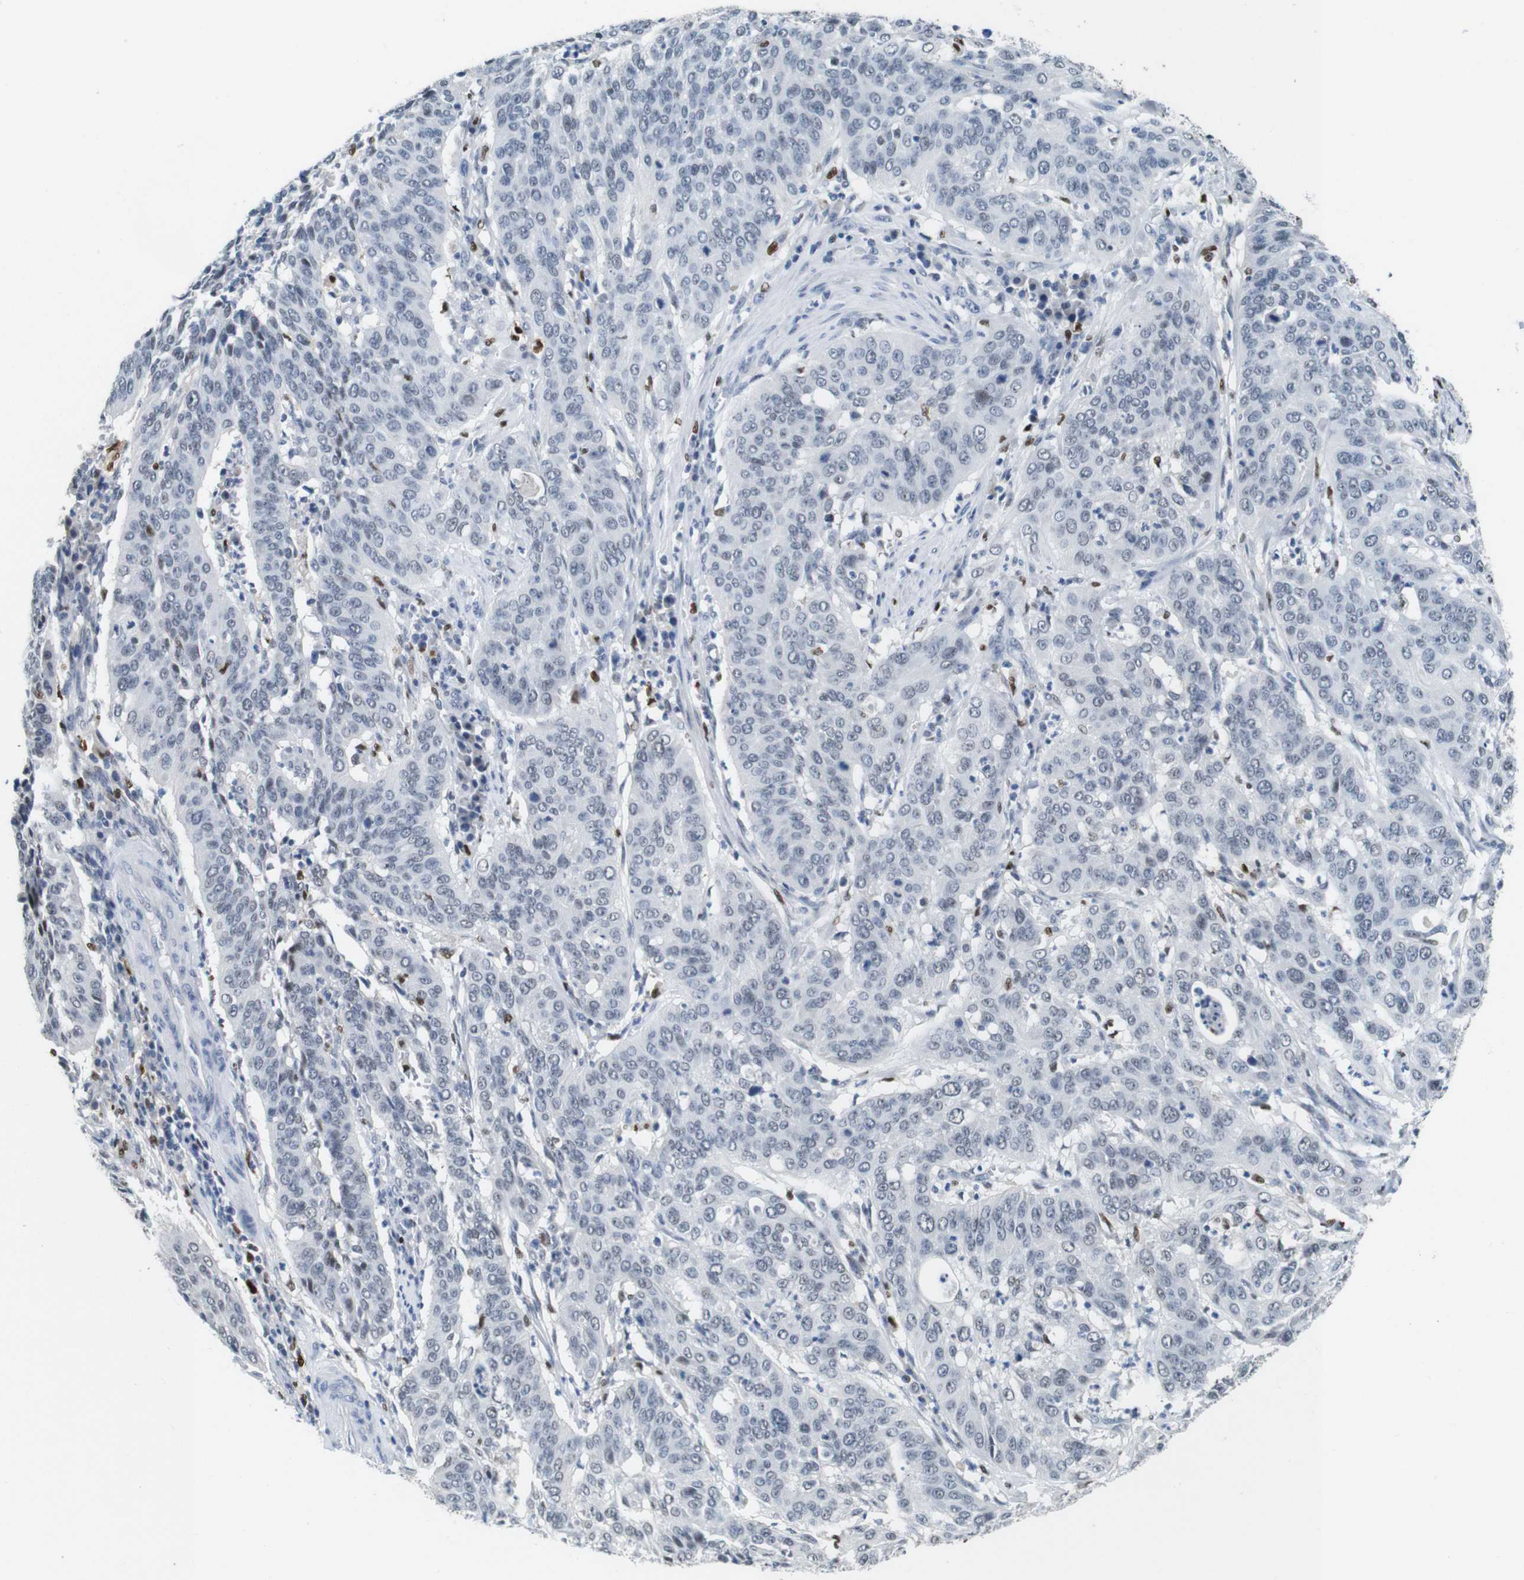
{"staining": {"intensity": "negative", "quantity": "none", "location": "none"}, "tissue": "cervical cancer", "cell_type": "Tumor cells", "image_type": "cancer", "snomed": [{"axis": "morphology", "description": "Normal tissue, NOS"}, {"axis": "morphology", "description": "Squamous cell carcinoma, NOS"}, {"axis": "topography", "description": "Cervix"}], "caption": "Tumor cells show no significant protein positivity in cervical cancer (squamous cell carcinoma). (Brightfield microscopy of DAB (3,3'-diaminobenzidine) immunohistochemistry (IHC) at high magnification).", "gene": "IRF8", "patient": {"sex": "female", "age": 39}}